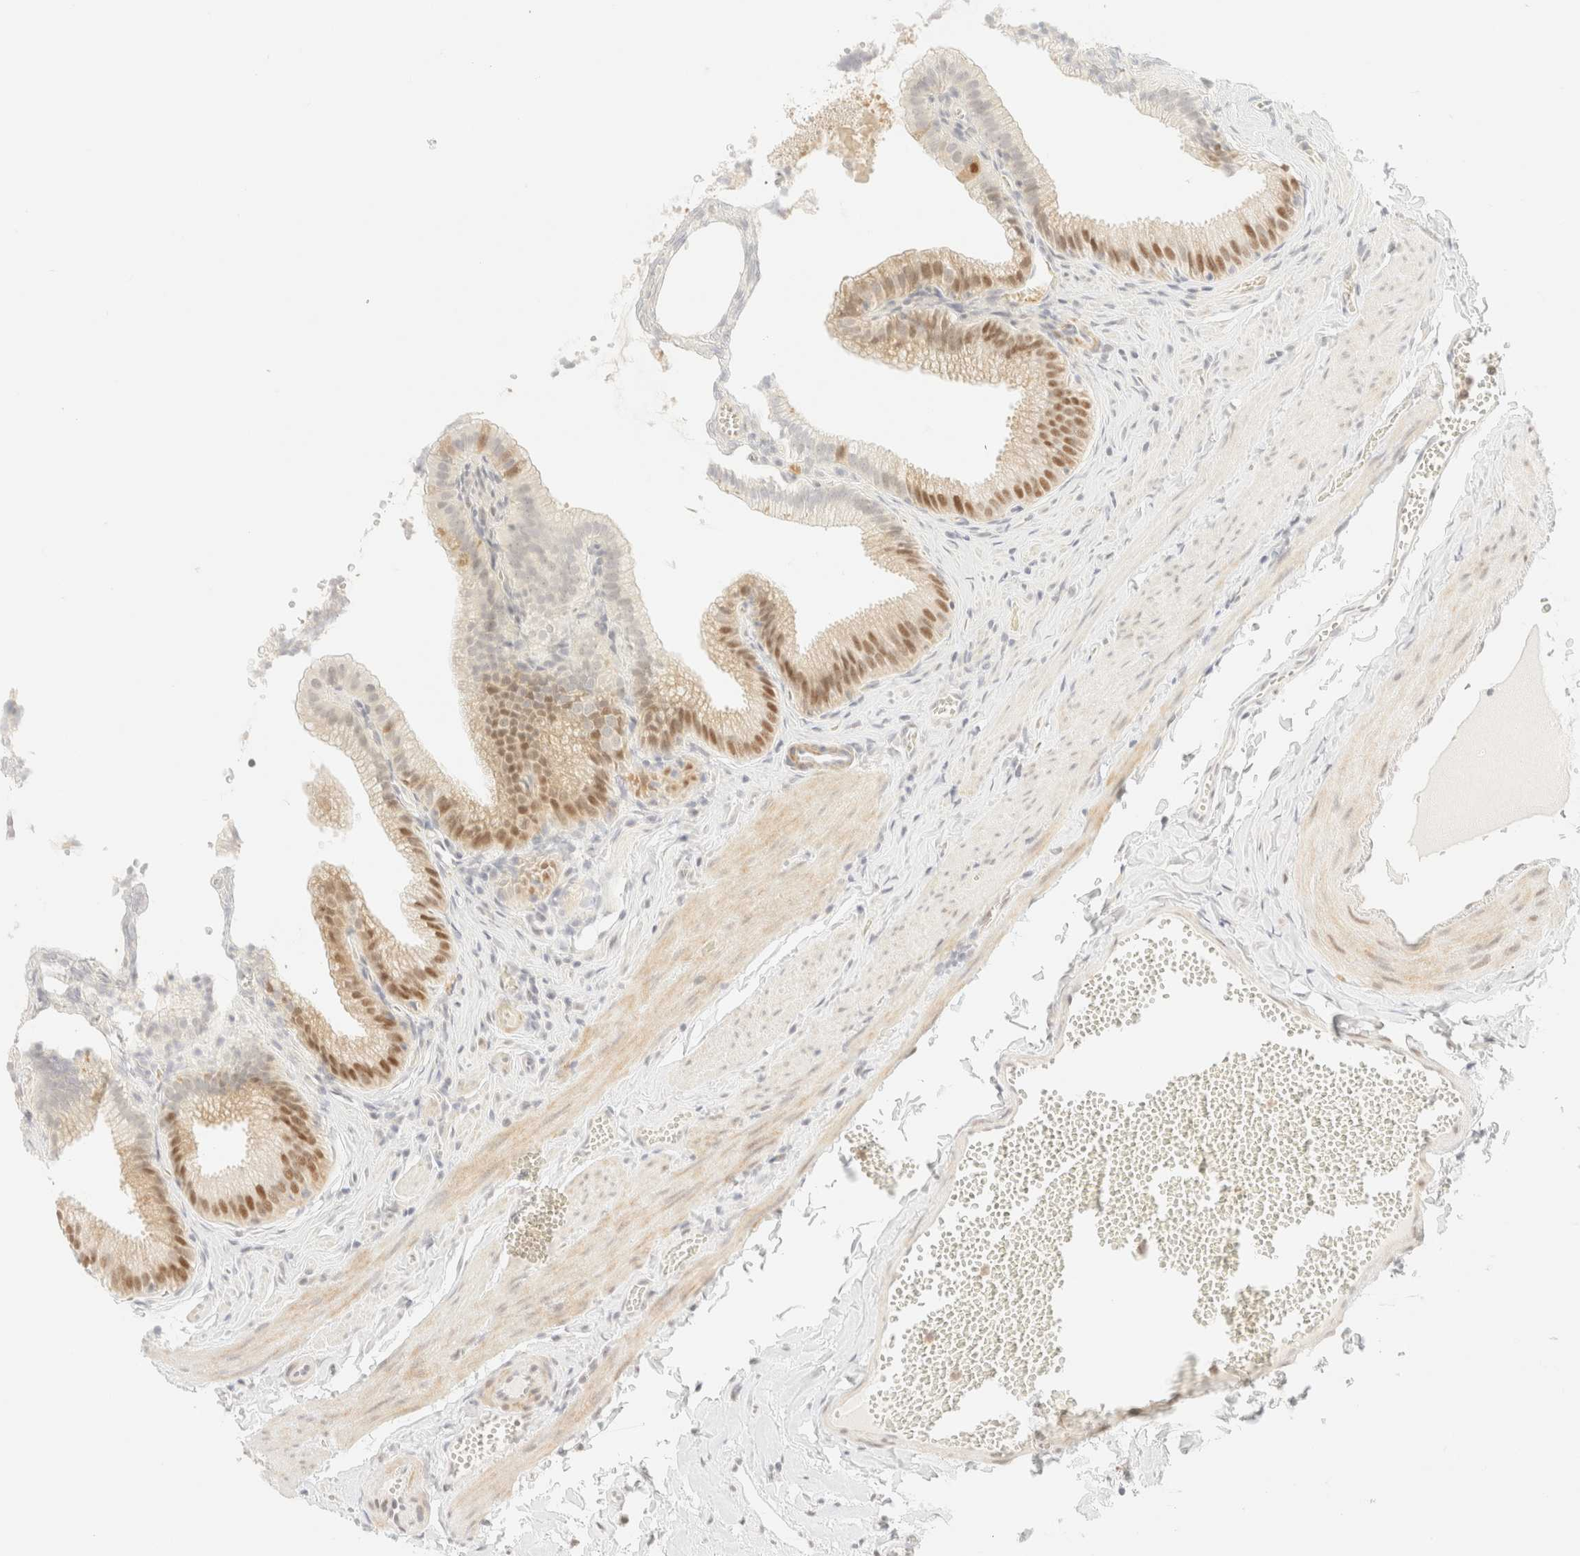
{"staining": {"intensity": "moderate", "quantity": ">75%", "location": "nuclear"}, "tissue": "gallbladder", "cell_type": "Glandular cells", "image_type": "normal", "snomed": [{"axis": "morphology", "description": "Normal tissue, NOS"}, {"axis": "topography", "description": "Gallbladder"}], "caption": "IHC staining of unremarkable gallbladder, which displays medium levels of moderate nuclear expression in approximately >75% of glandular cells indicating moderate nuclear protein staining. The staining was performed using DAB (3,3'-diaminobenzidine) (brown) for protein detection and nuclei were counterstained in hematoxylin (blue).", "gene": "TSR1", "patient": {"sex": "male", "age": 38}}